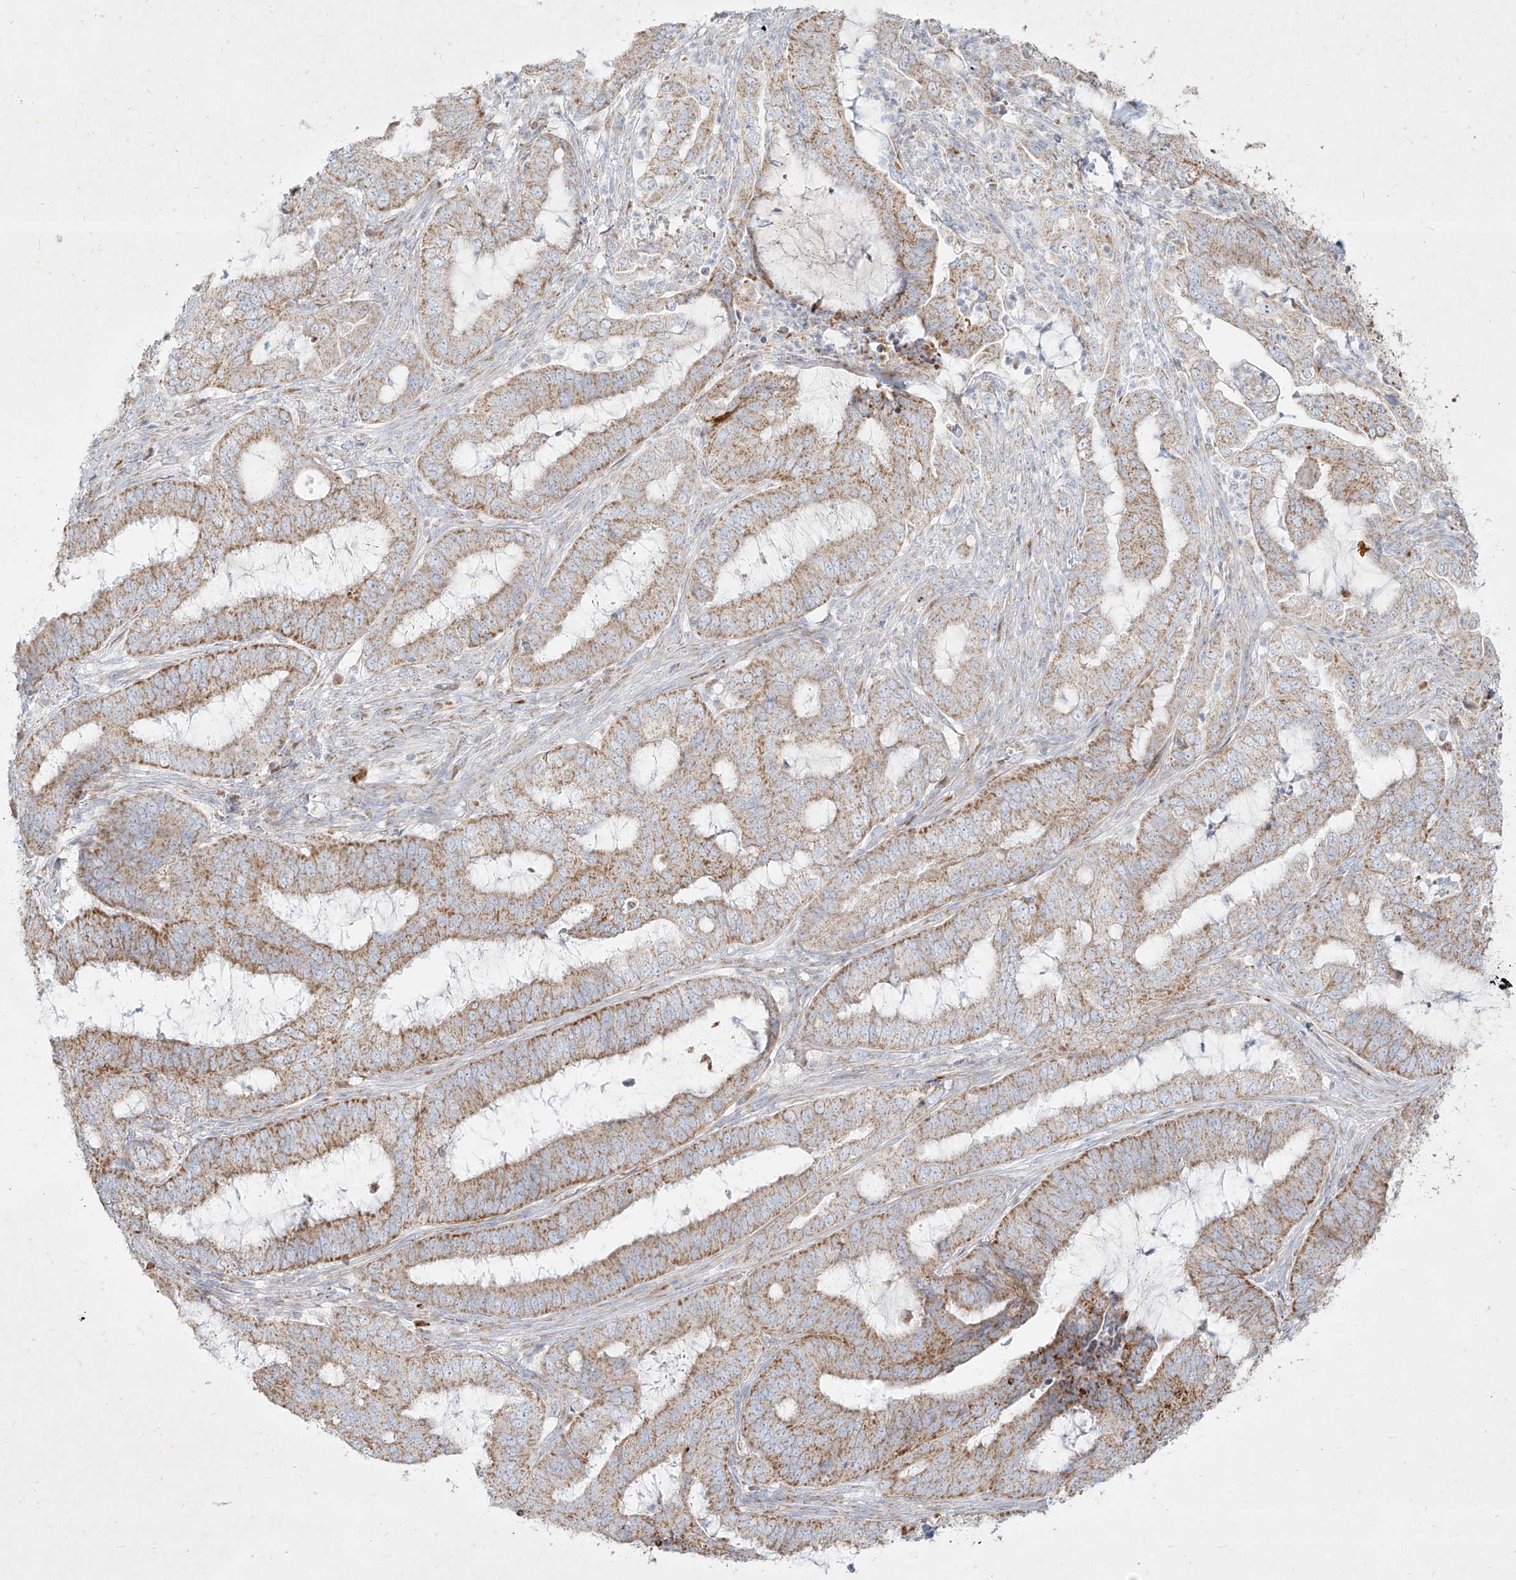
{"staining": {"intensity": "moderate", "quantity": "25%-75%", "location": "cytoplasmic/membranous"}, "tissue": "endometrial cancer", "cell_type": "Tumor cells", "image_type": "cancer", "snomed": [{"axis": "morphology", "description": "Adenocarcinoma, NOS"}, {"axis": "topography", "description": "Endometrium"}], "caption": "This image reveals endometrial adenocarcinoma stained with IHC to label a protein in brown. The cytoplasmic/membranous of tumor cells show moderate positivity for the protein. Nuclei are counter-stained blue.", "gene": "MTX2", "patient": {"sex": "female", "age": 51}}